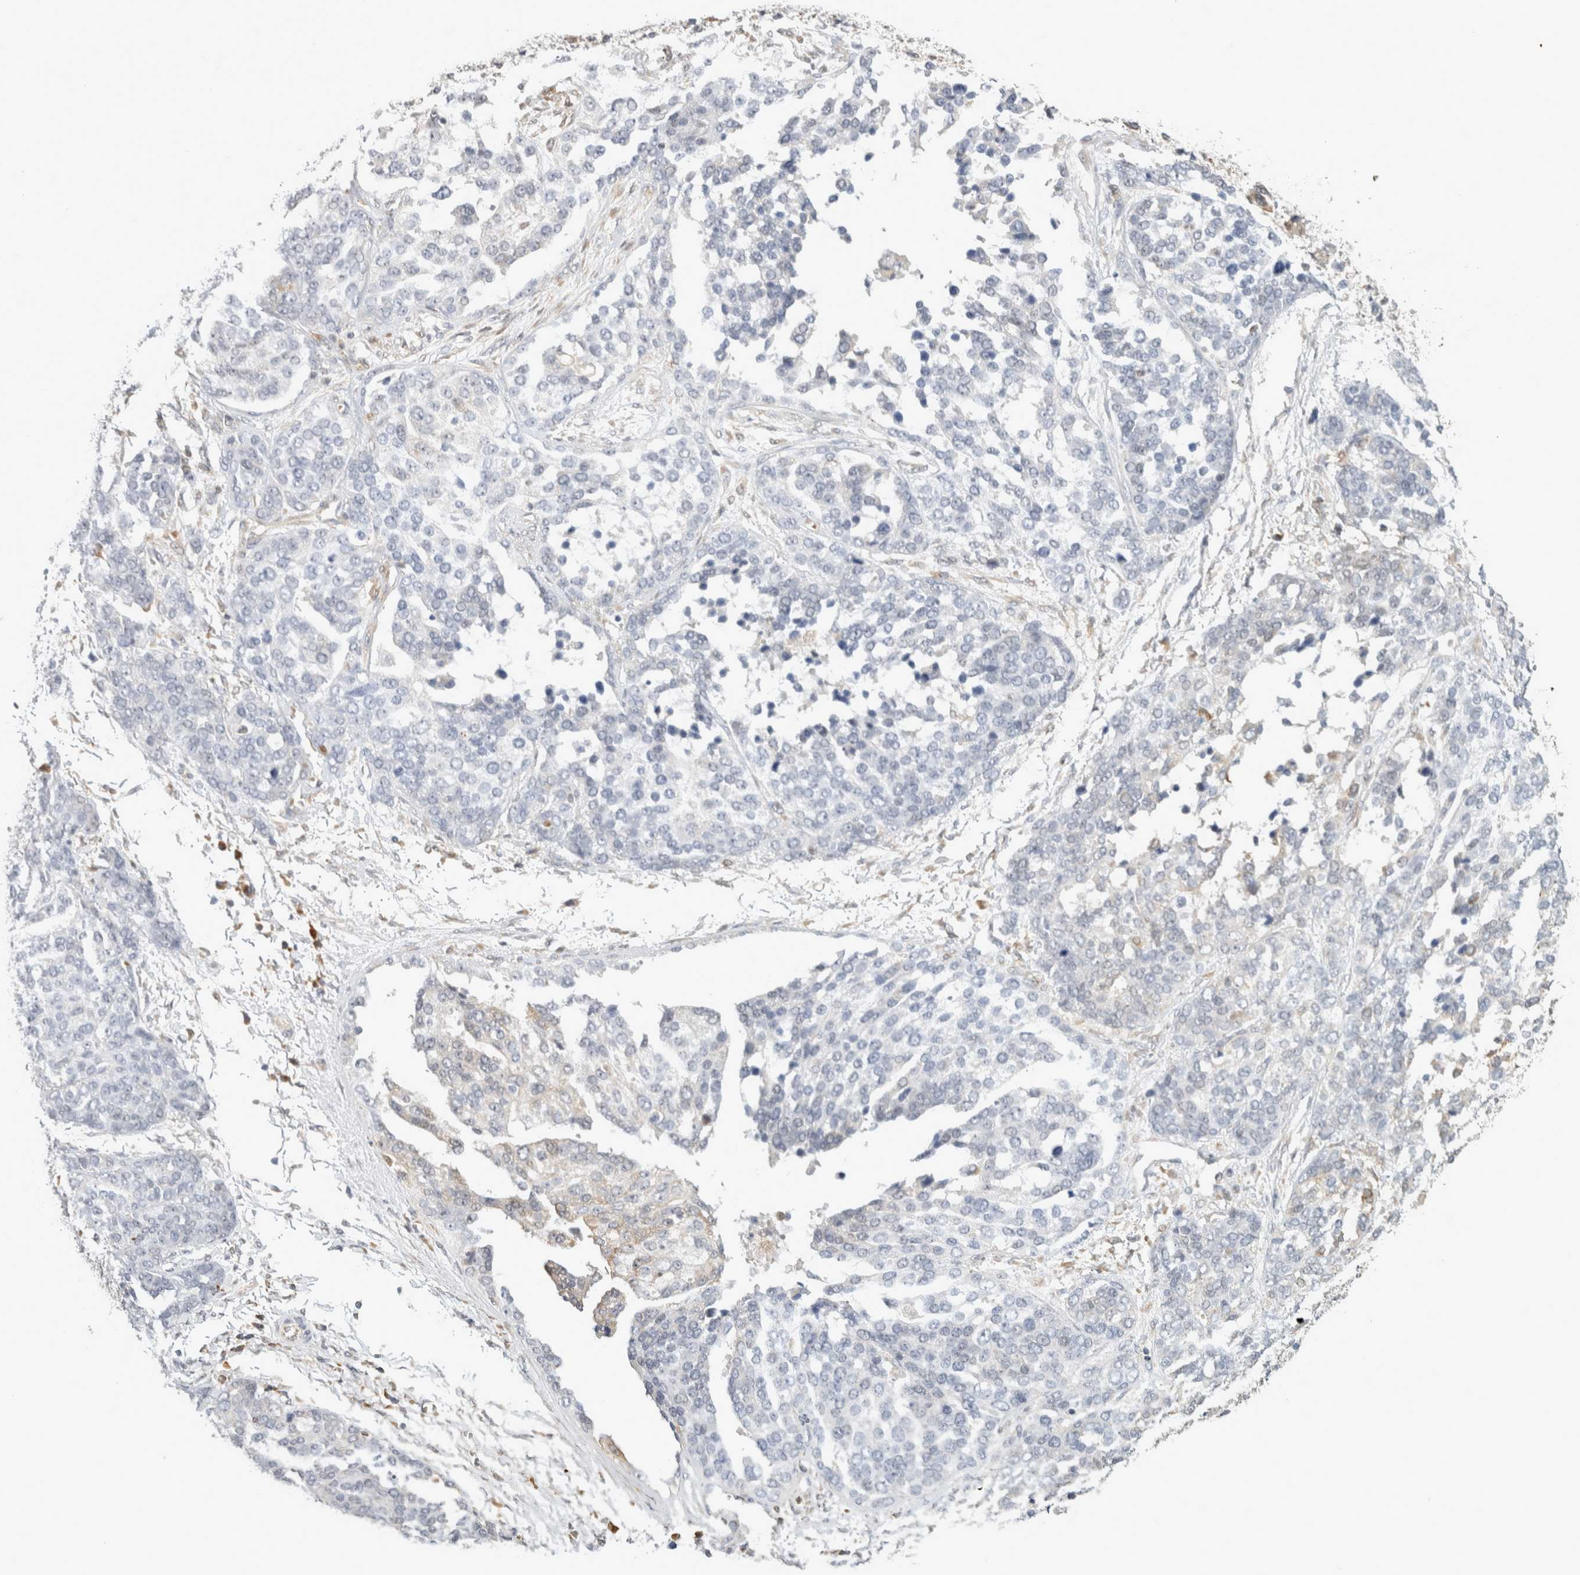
{"staining": {"intensity": "negative", "quantity": "none", "location": "none"}, "tissue": "ovarian cancer", "cell_type": "Tumor cells", "image_type": "cancer", "snomed": [{"axis": "morphology", "description": "Cystadenocarcinoma, serous, NOS"}, {"axis": "topography", "description": "Ovary"}], "caption": "The micrograph shows no staining of tumor cells in ovarian cancer (serous cystadenocarcinoma). Brightfield microscopy of immunohistochemistry stained with DAB (brown) and hematoxylin (blue), captured at high magnification.", "gene": "APOL2", "patient": {"sex": "female", "age": 44}}